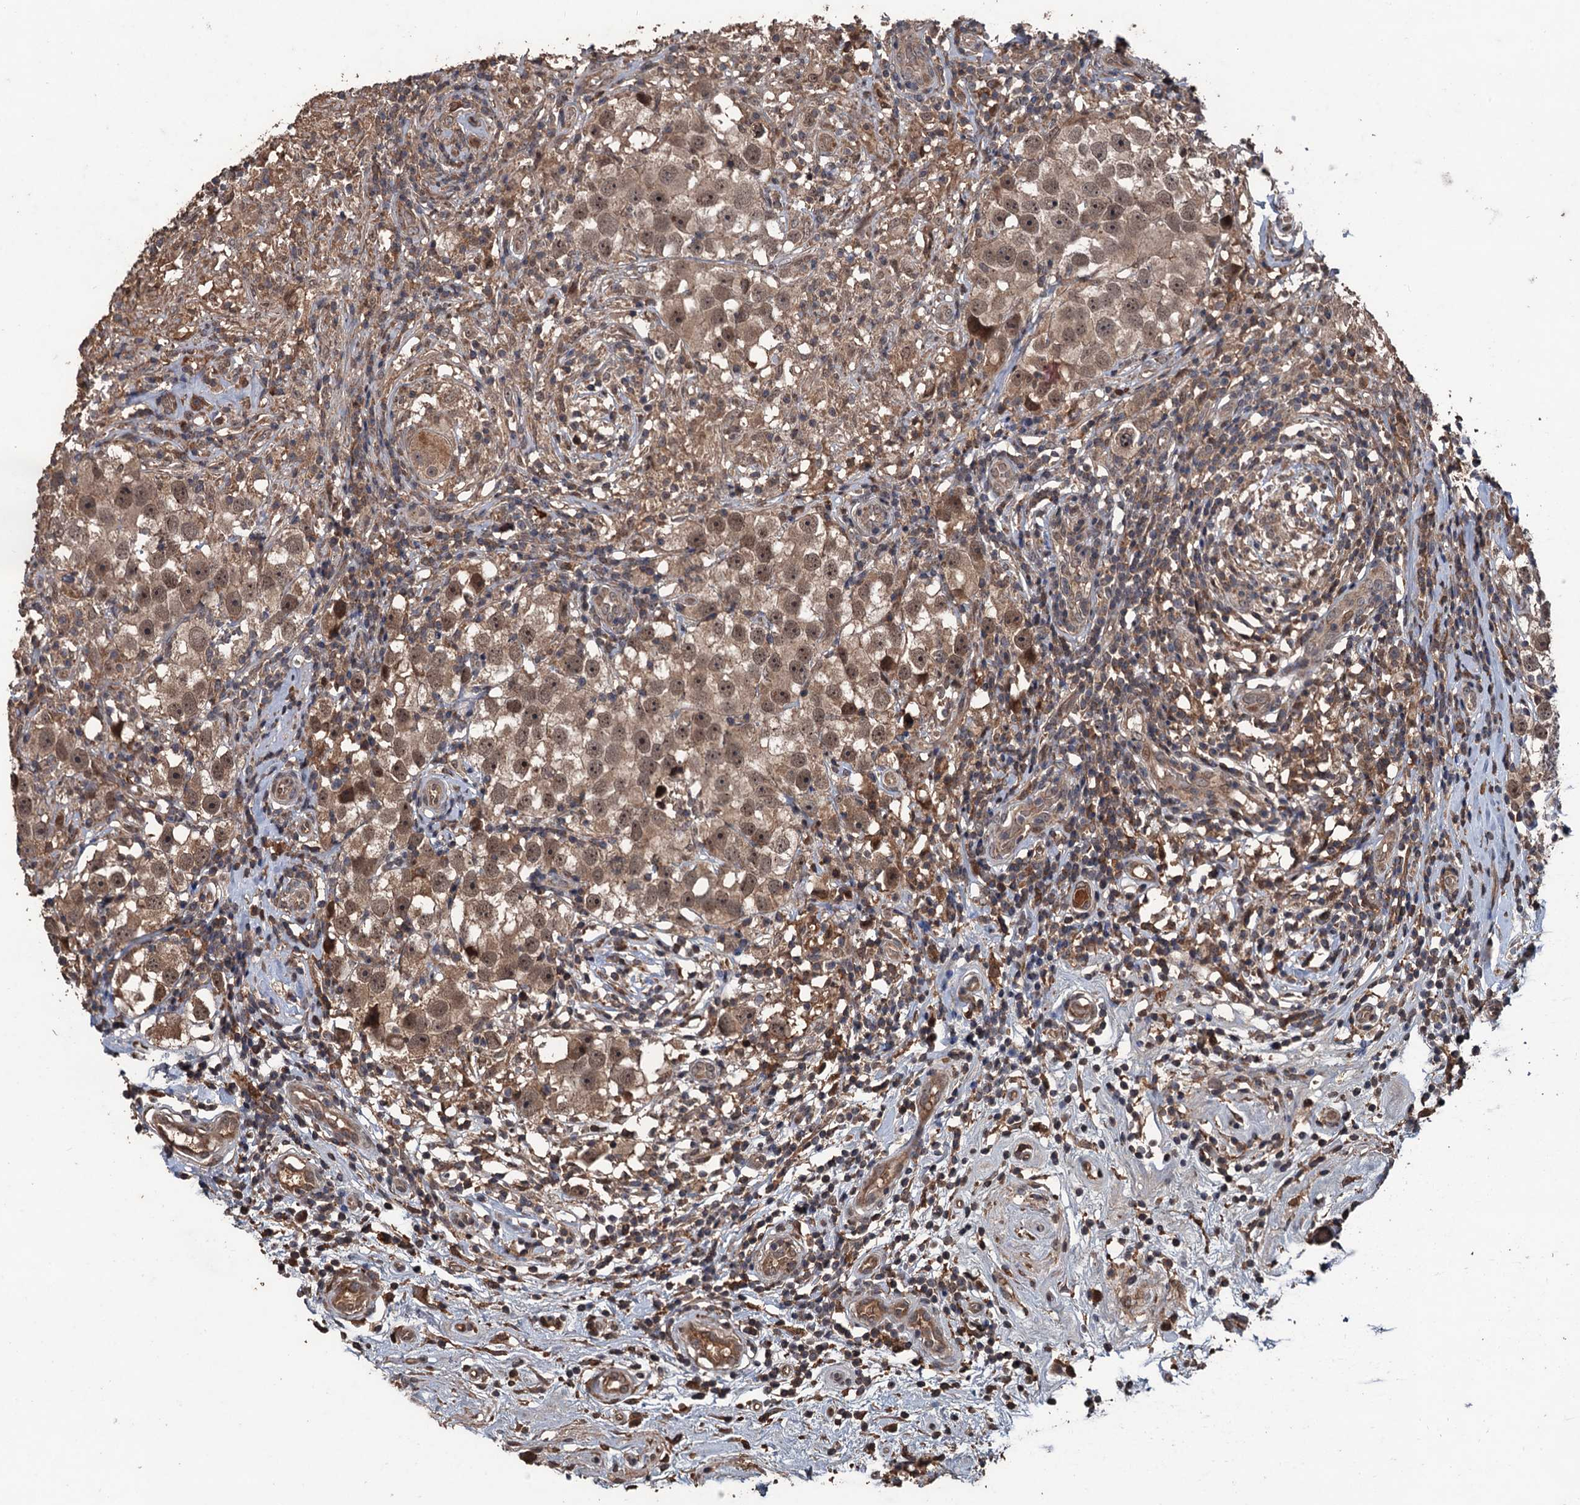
{"staining": {"intensity": "moderate", "quantity": ">75%", "location": "cytoplasmic/membranous"}, "tissue": "testis cancer", "cell_type": "Tumor cells", "image_type": "cancer", "snomed": [{"axis": "morphology", "description": "Seminoma, NOS"}, {"axis": "topography", "description": "Testis"}], "caption": "Immunohistochemistry staining of testis cancer (seminoma), which shows medium levels of moderate cytoplasmic/membranous positivity in about >75% of tumor cells indicating moderate cytoplasmic/membranous protein positivity. The staining was performed using DAB (3,3'-diaminobenzidine) (brown) for protein detection and nuclei were counterstained in hematoxylin (blue).", "gene": "ZNF438", "patient": {"sex": "male", "age": 49}}